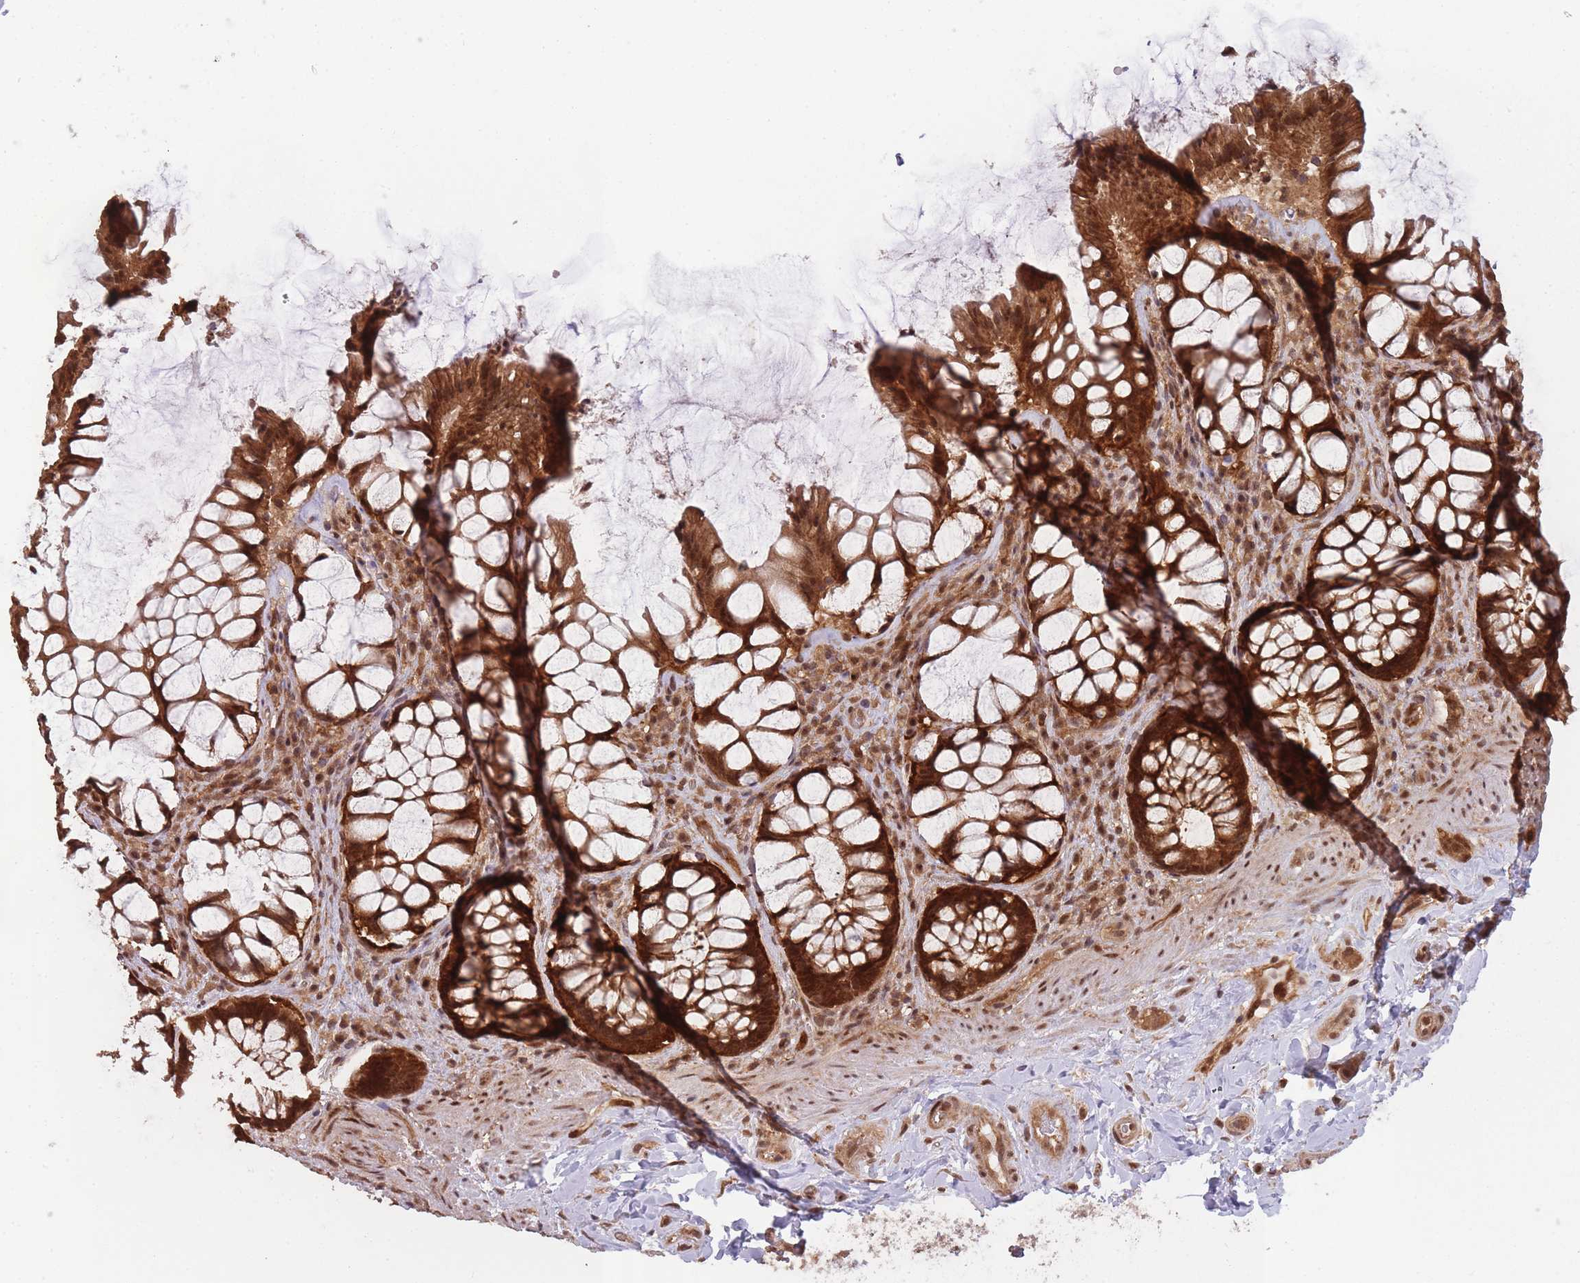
{"staining": {"intensity": "strong", "quantity": ">75%", "location": "cytoplasmic/membranous,nuclear"}, "tissue": "rectum", "cell_type": "Glandular cells", "image_type": "normal", "snomed": [{"axis": "morphology", "description": "Normal tissue, NOS"}, {"axis": "topography", "description": "Rectum"}], "caption": "A brown stain highlights strong cytoplasmic/membranous,nuclear expression of a protein in glandular cells of unremarkable human rectum.", "gene": "PPP6R3", "patient": {"sex": "female", "age": 58}}